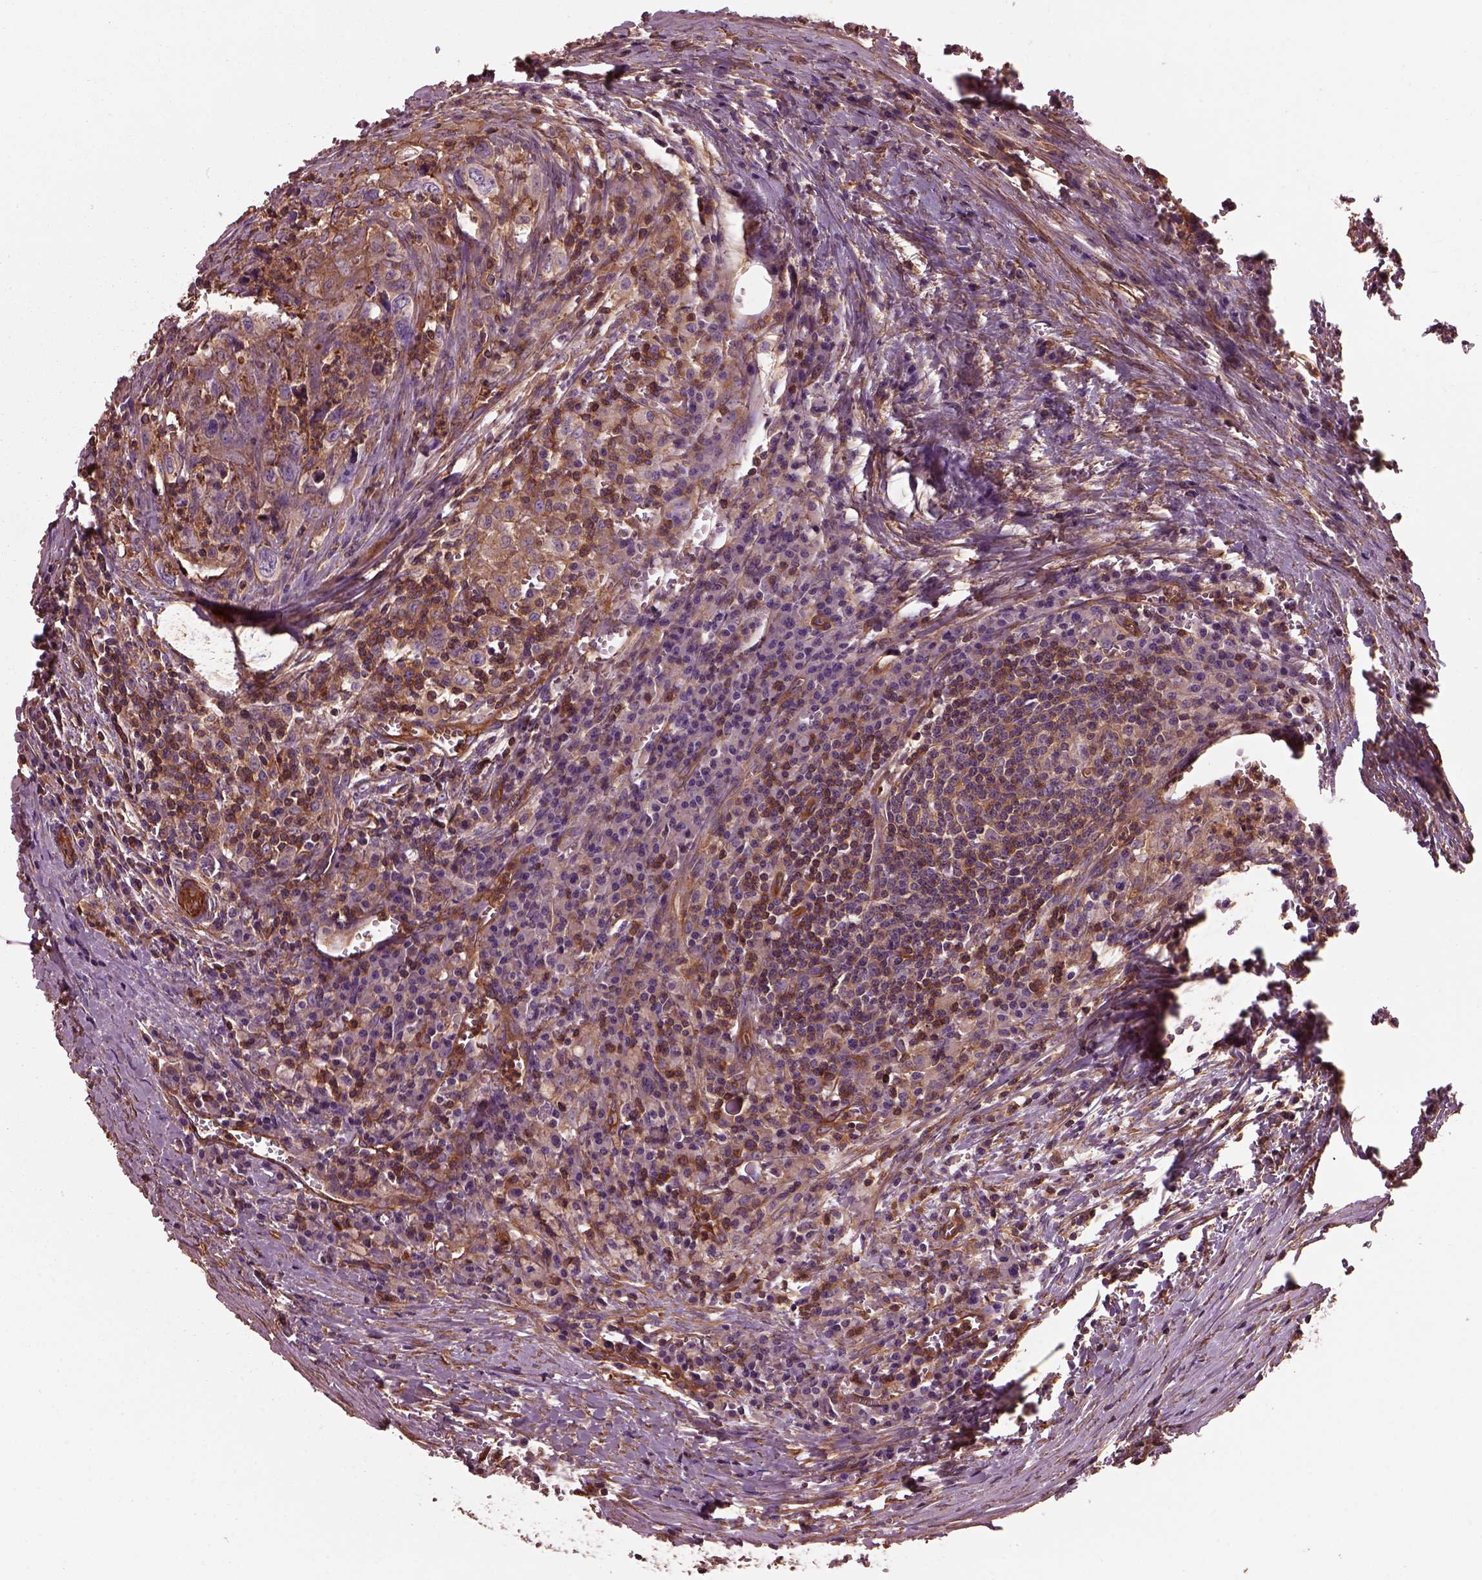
{"staining": {"intensity": "moderate", "quantity": ">75%", "location": "cytoplasmic/membranous"}, "tissue": "colorectal cancer", "cell_type": "Tumor cells", "image_type": "cancer", "snomed": [{"axis": "morphology", "description": "Adenocarcinoma, NOS"}, {"axis": "topography", "description": "Colon"}], "caption": "Immunohistochemistry (IHC) (DAB (3,3'-diaminobenzidine)) staining of colorectal adenocarcinoma displays moderate cytoplasmic/membranous protein expression in about >75% of tumor cells.", "gene": "MYL6", "patient": {"sex": "female", "age": 82}}